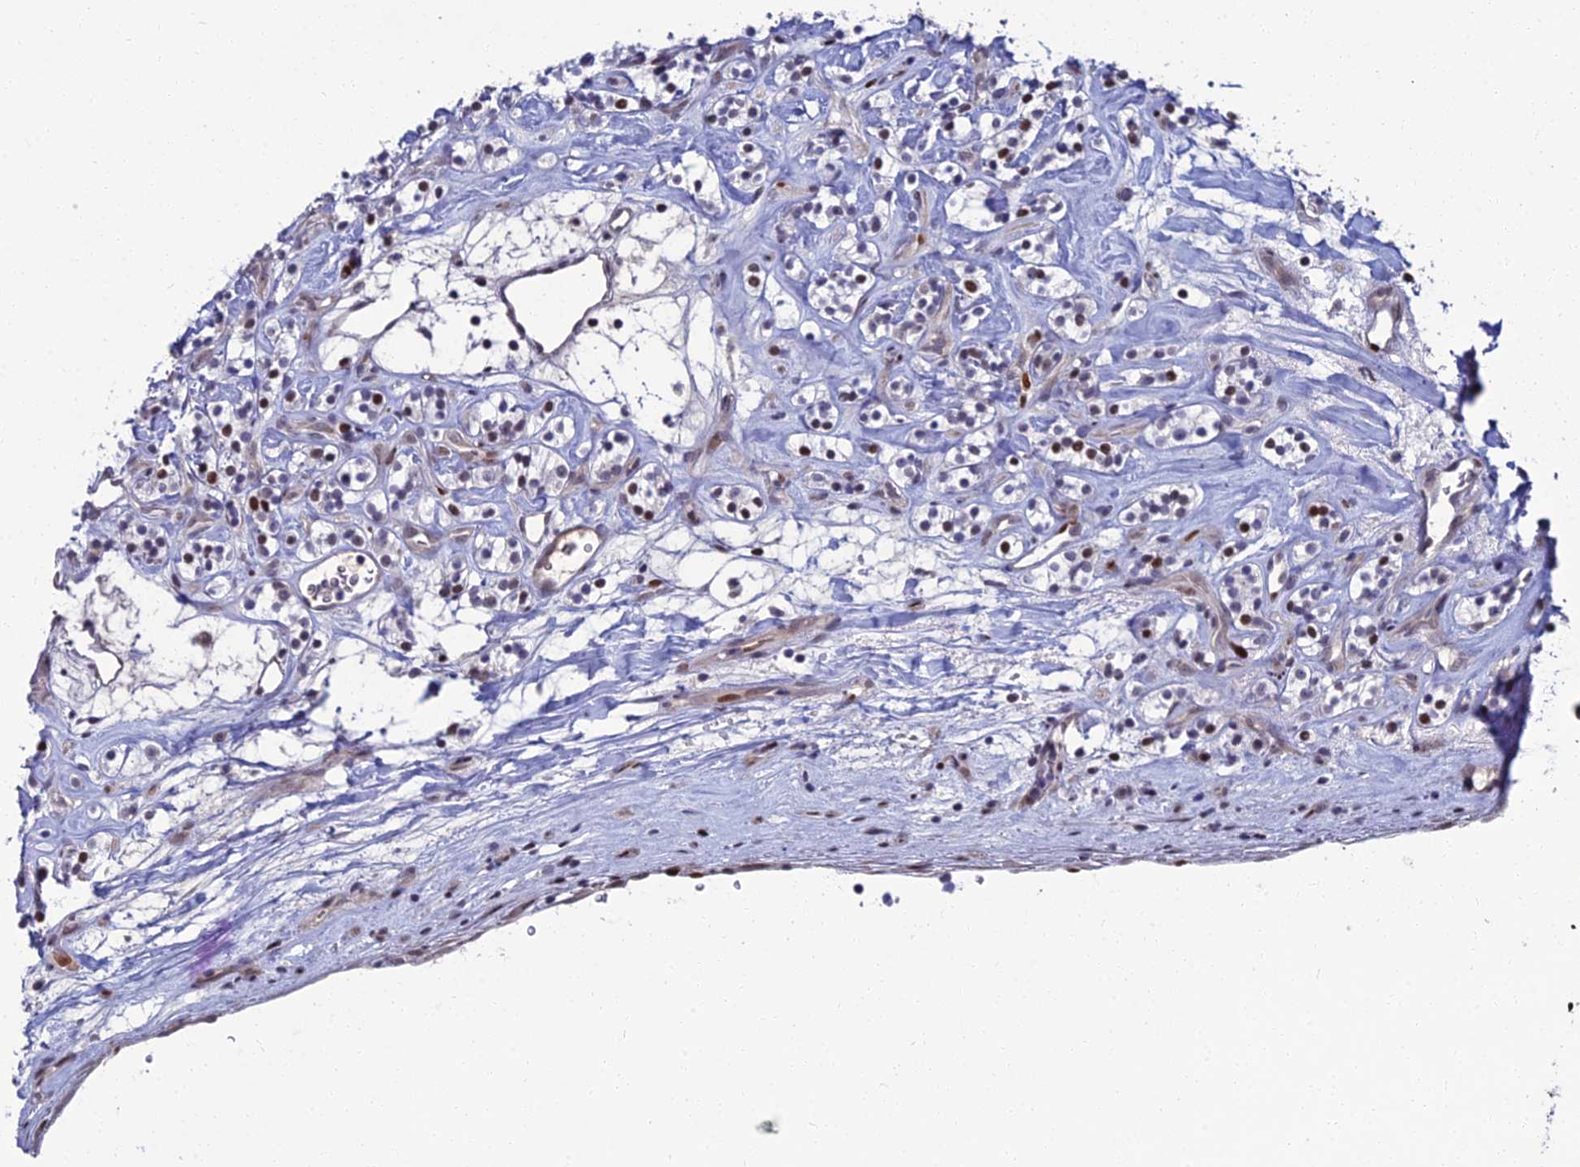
{"staining": {"intensity": "moderate", "quantity": "<25%", "location": "nuclear"}, "tissue": "renal cancer", "cell_type": "Tumor cells", "image_type": "cancer", "snomed": [{"axis": "morphology", "description": "Adenocarcinoma, NOS"}, {"axis": "topography", "description": "Kidney"}], "caption": "Immunohistochemical staining of adenocarcinoma (renal) reveals low levels of moderate nuclear protein positivity in approximately <25% of tumor cells.", "gene": "TAF9B", "patient": {"sex": "male", "age": 77}}